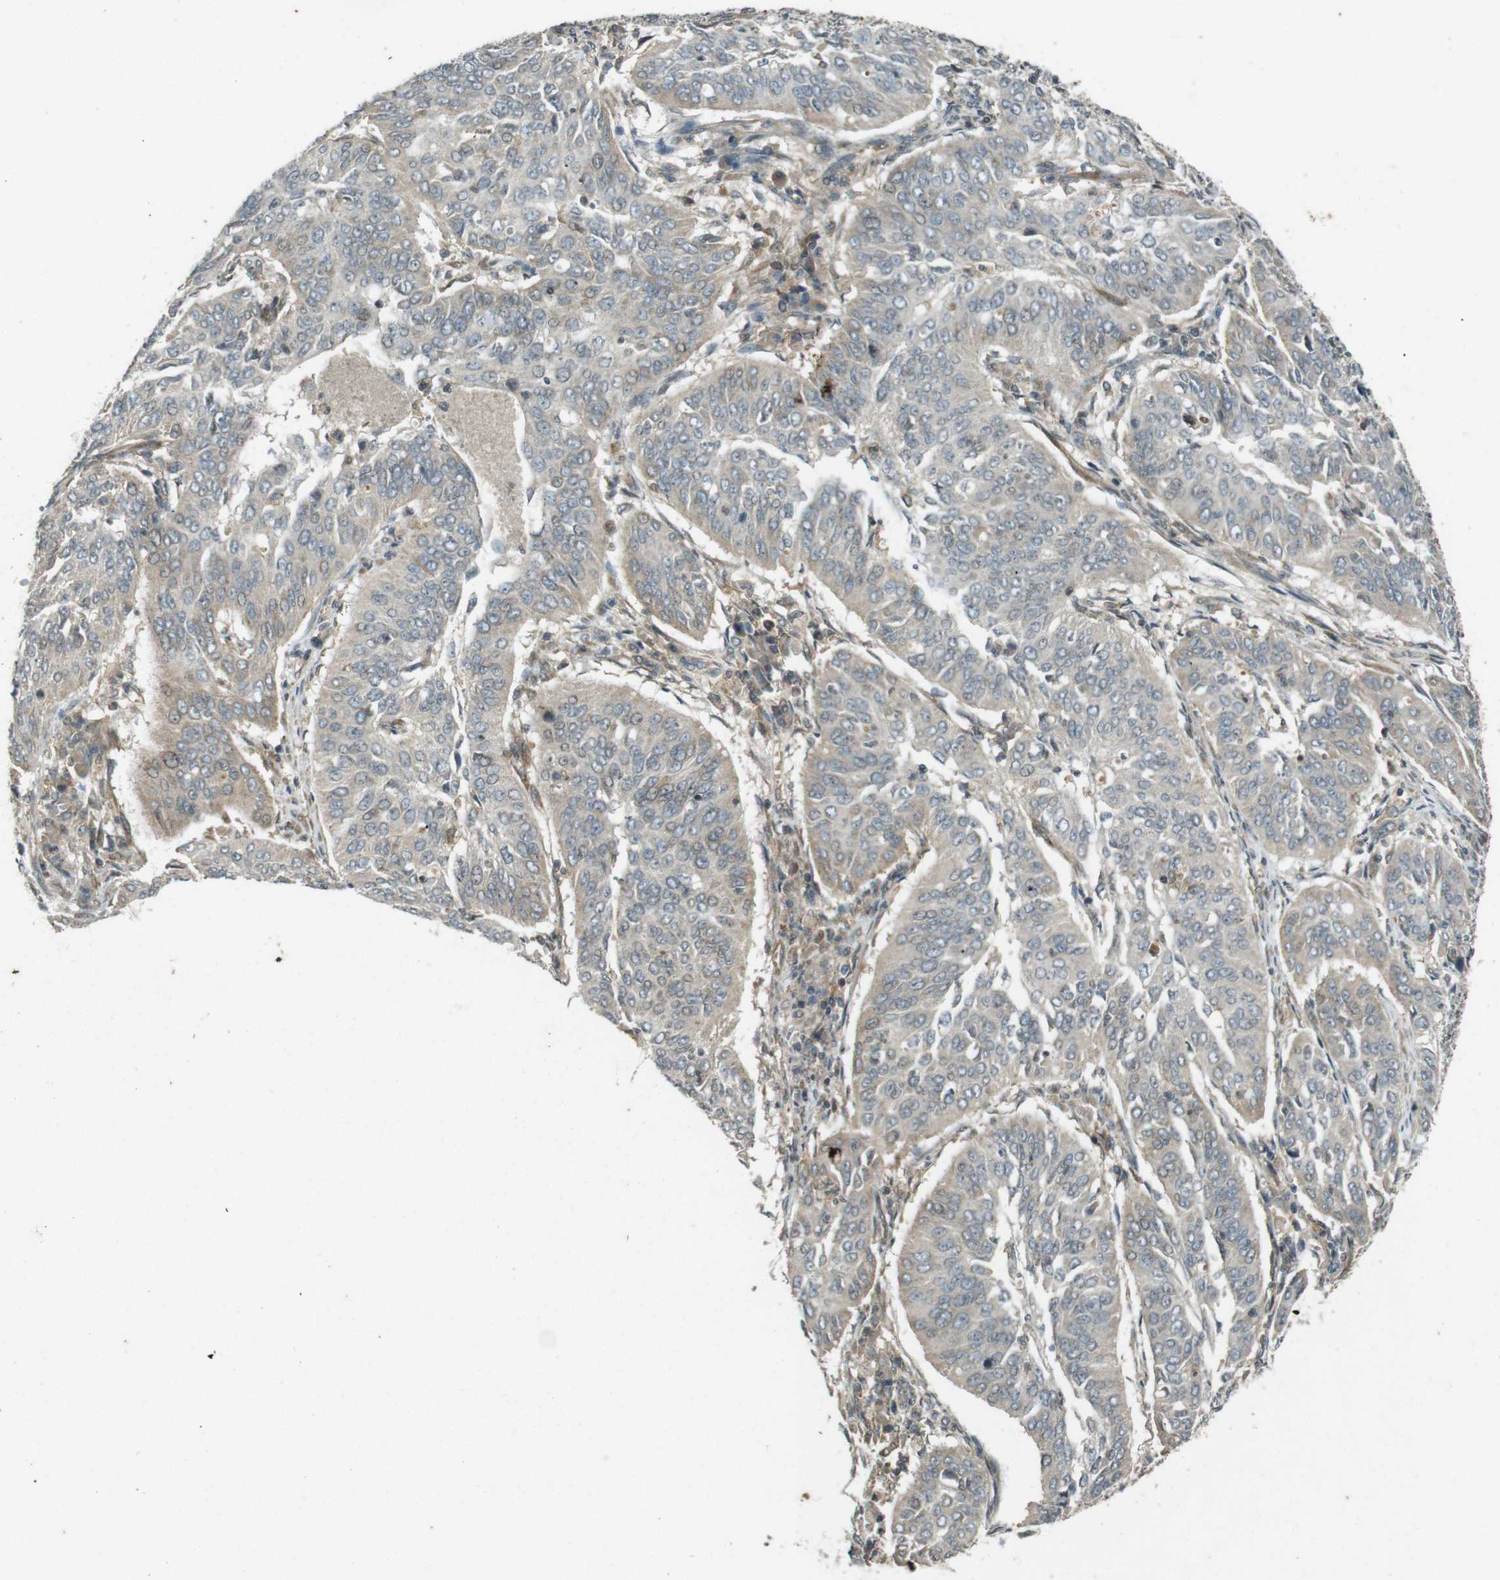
{"staining": {"intensity": "weak", "quantity": ">75%", "location": "cytoplasmic/membranous"}, "tissue": "cervical cancer", "cell_type": "Tumor cells", "image_type": "cancer", "snomed": [{"axis": "morphology", "description": "Normal tissue, NOS"}, {"axis": "morphology", "description": "Squamous cell carcinoma, NOS"}, {"axis": "topography", "description": "Cervix"}], "caption": "Protein staining demonstrates weak cytoplasmic/membranous staining in about >75% of tumor cells in cervical cancer. (Brightfield microscopy of DAB IHC at high magnification).", "gene": "ZYX", "patient": {"sex": "female", "age": 39}}